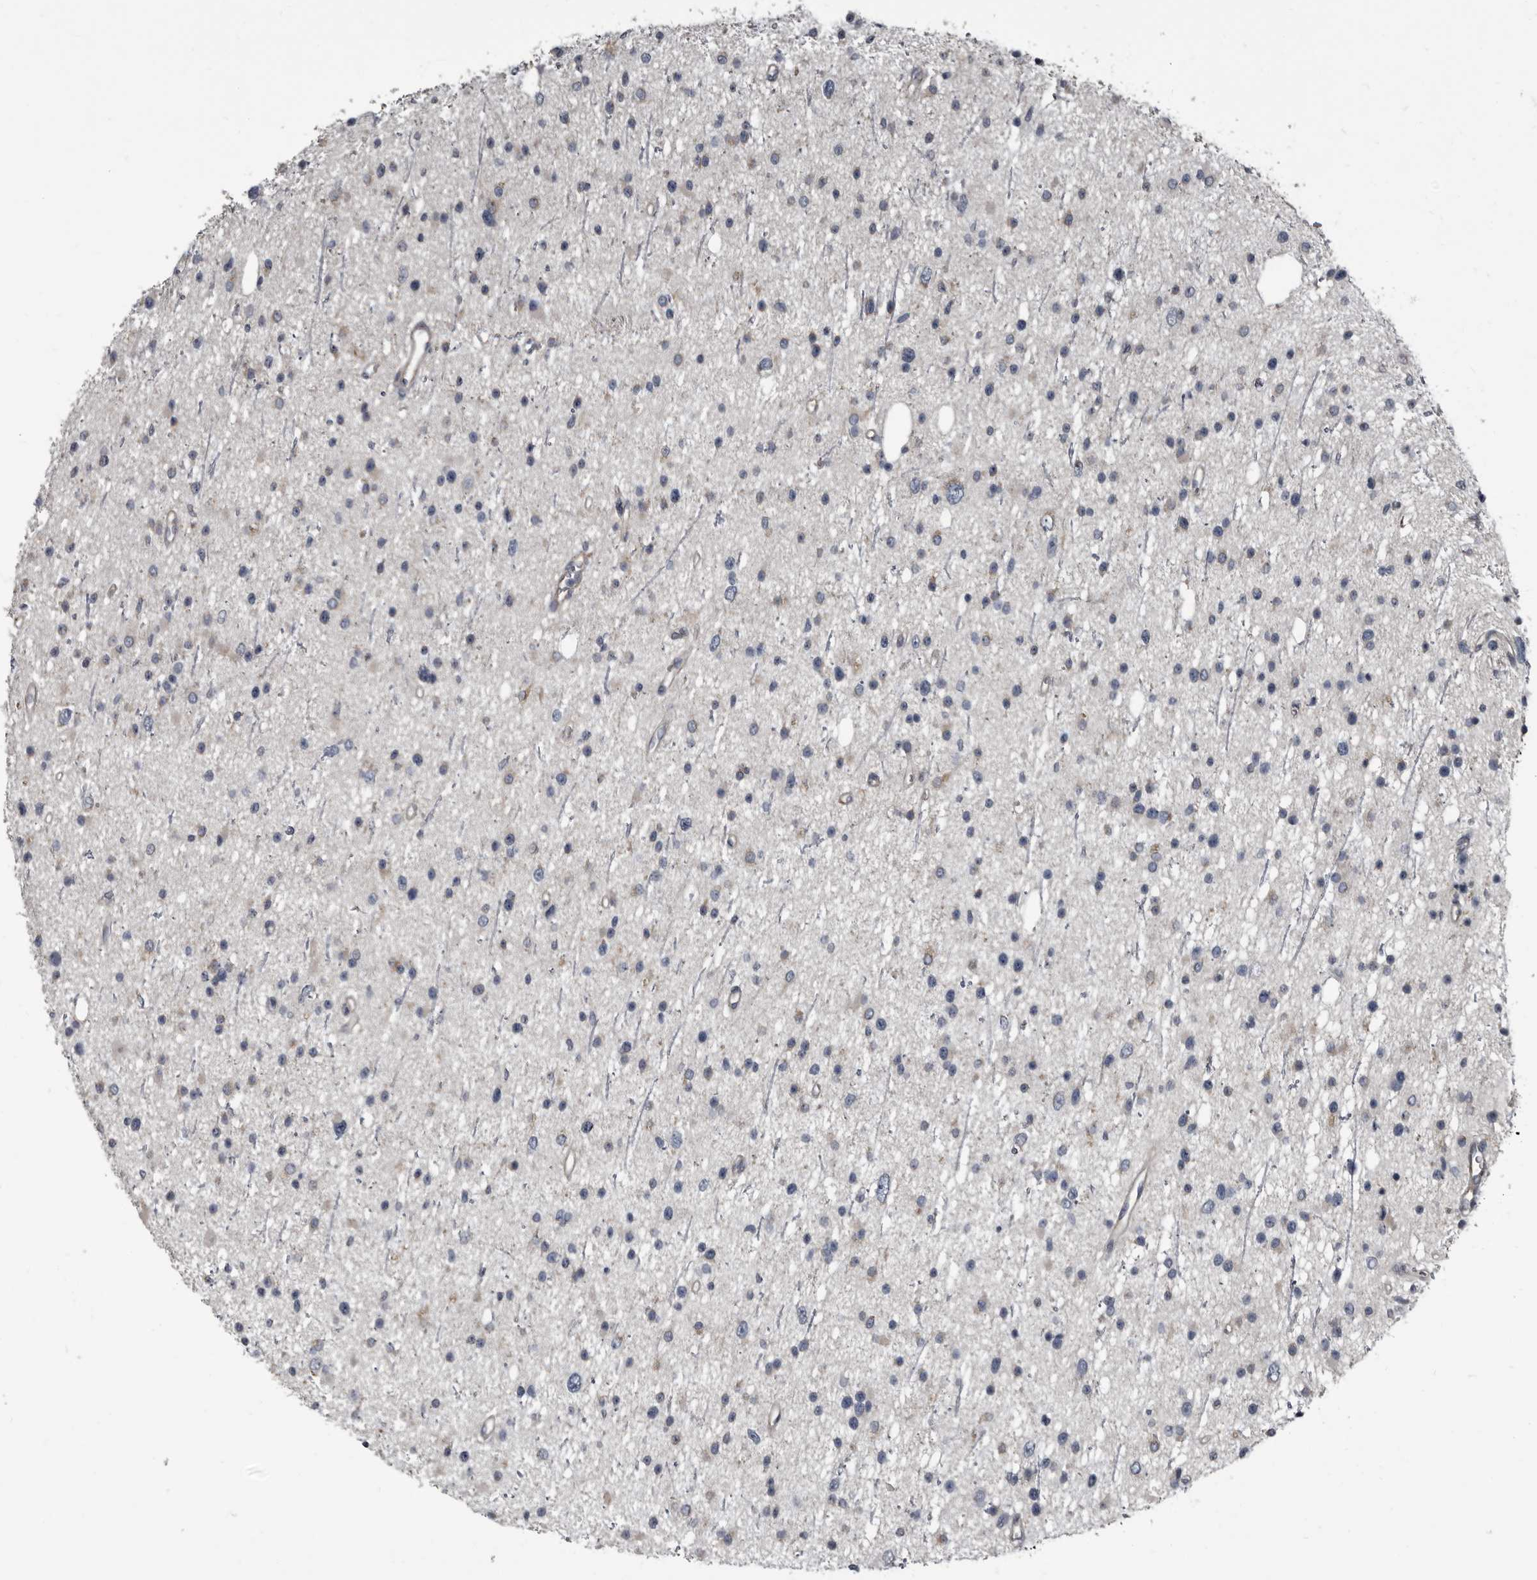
{"staining": {"intensity": "negative", "quantity": "none", "location": "none"}, "tissue": "glioma", "cell_type": "Tumor cells", "image_type": "cancer", "snomed": [{"axis": "morphology", "description": "Glioma, malignant, Low grade"}, {"axis": "topography", "description": "Cerebral cortex"}], "caption": "A histopathology image of human glioma is negative for staining in tumor cells.", "gene": "TPD52L1", "patient": {"sex": "female", "age": 39}}